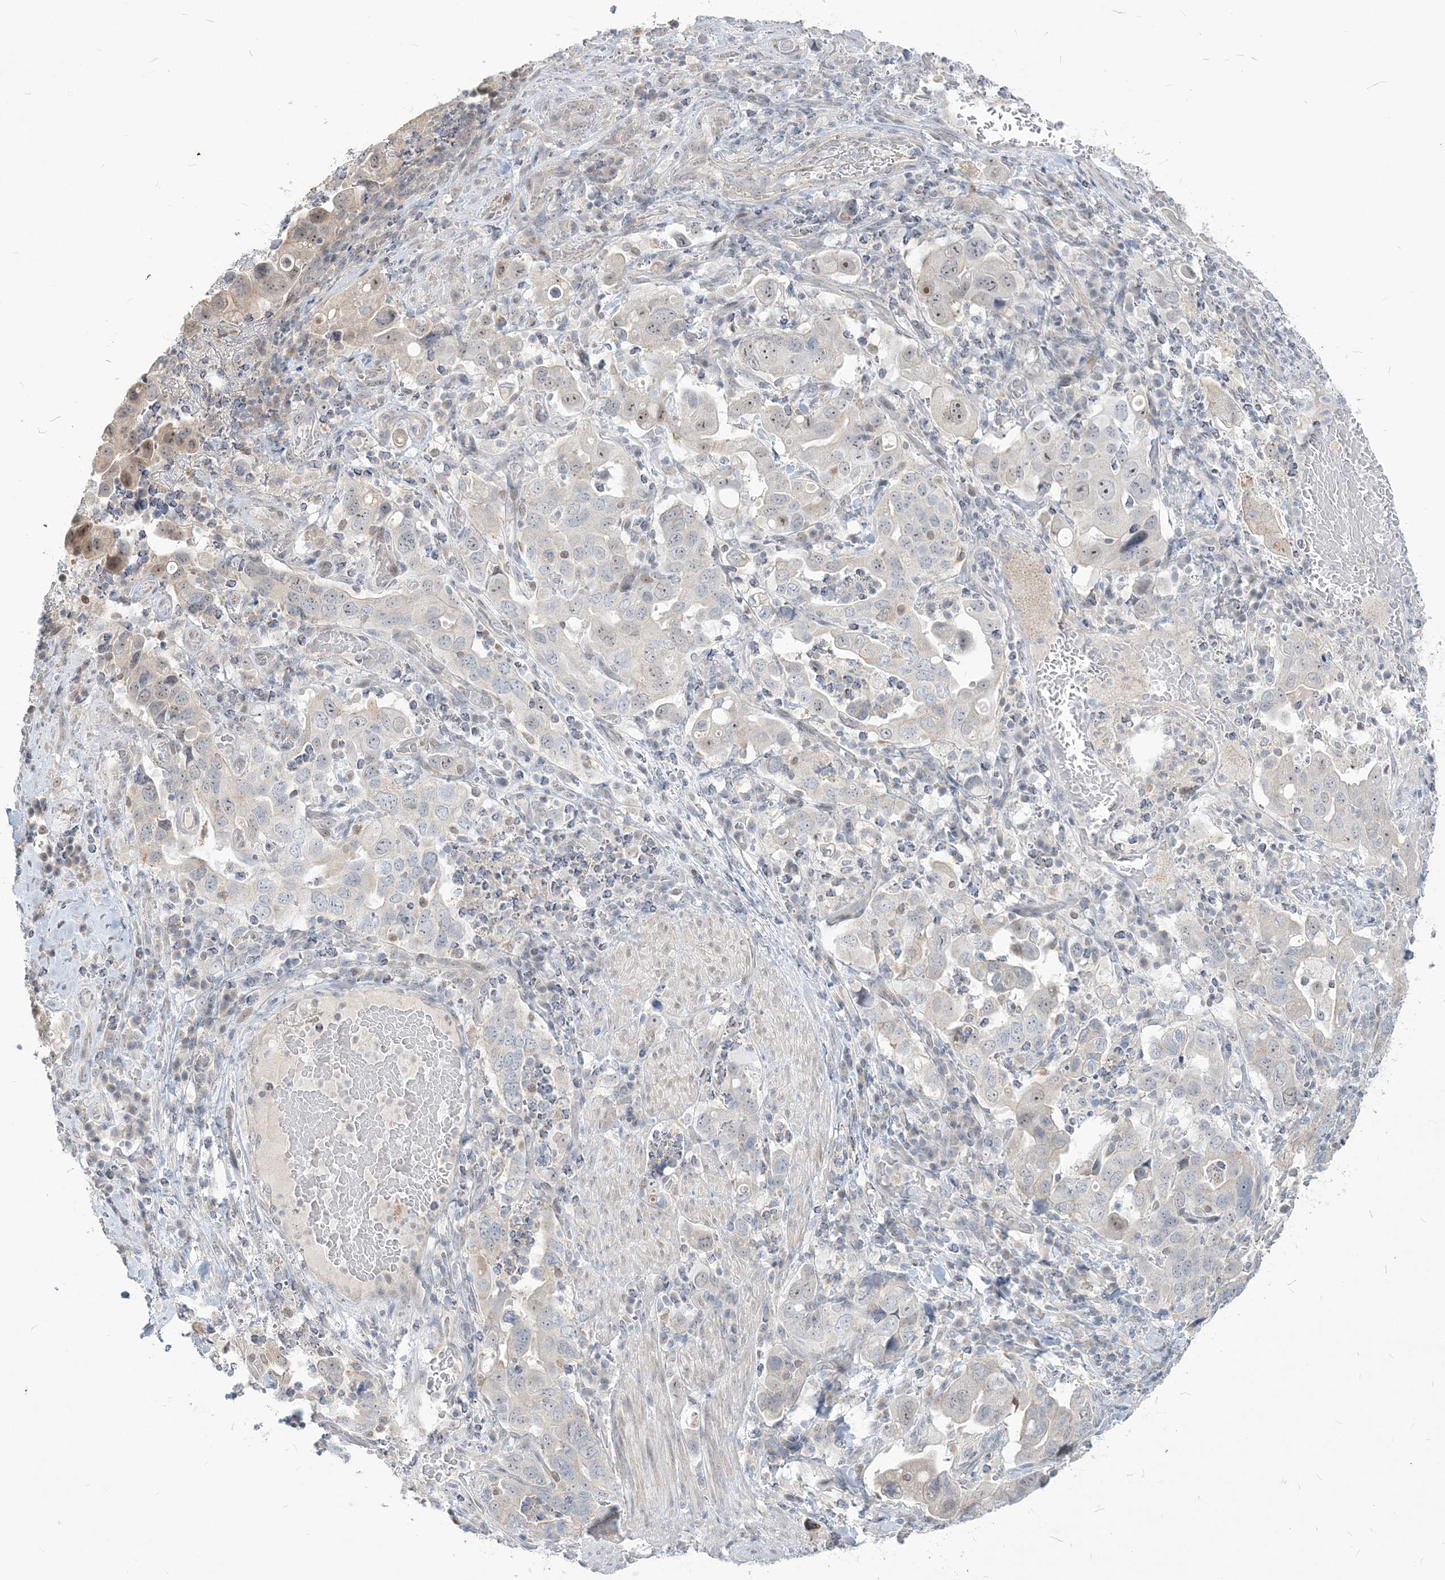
{"staining": {"intensity": "moderate", "quantity": "<25%", "location": "nuclear"}, "tissue": "stomach cancer", "cell_type": "Tumor cells", "image_type": "cancer", "snomed": [{"axis": "morphology", "description": "Adenocarcinoma, NOS"}, {"axis": "topography", "description": "Stomach, upper"}], "caption": "Stomach cancer stained with a brown dye reveals moderate nuclear positive positivity in about <25% of tumor cells.", "gene": "SDAD1", "patient": {"sex": "male", "age": 62}}